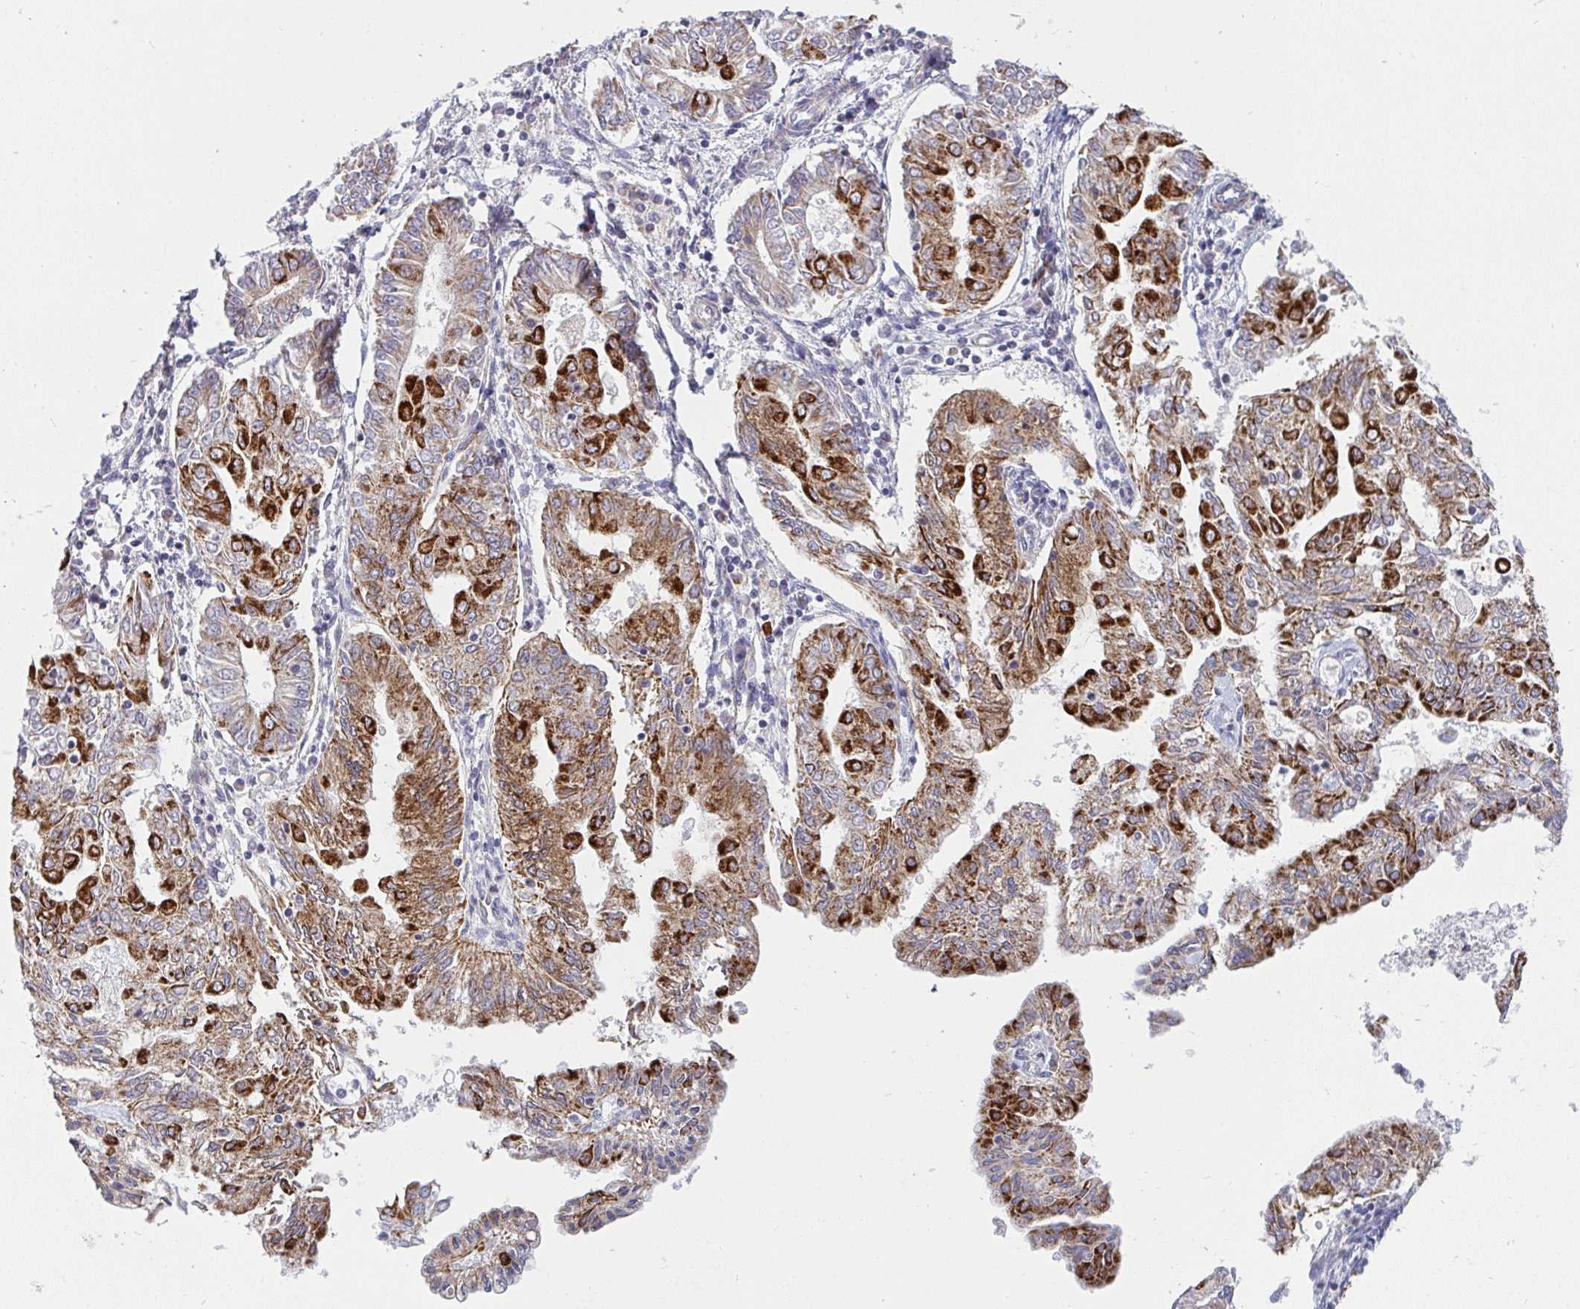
{"staining": {"intensity": "strong", "quantity": ">75%", "location": "cytoplasmic/membranous"}, "tissue": "endometrial cancer", "cell_type": "Tumor cells", "image_type": "cancer", "snomed": [{"axis": "morphology", "description": "Adenocarcinoma, NOS"}, {"axis": "topography", "description": "Endometrium"}], "caption": "Immunohistochemical staining of human endometrial cancer displays strong cytoplasmic/membranous protein positivity in approximately >75% of tumor cells.", "gene": "FAHD1", "patient": {"sex": "female", "age": 68}}